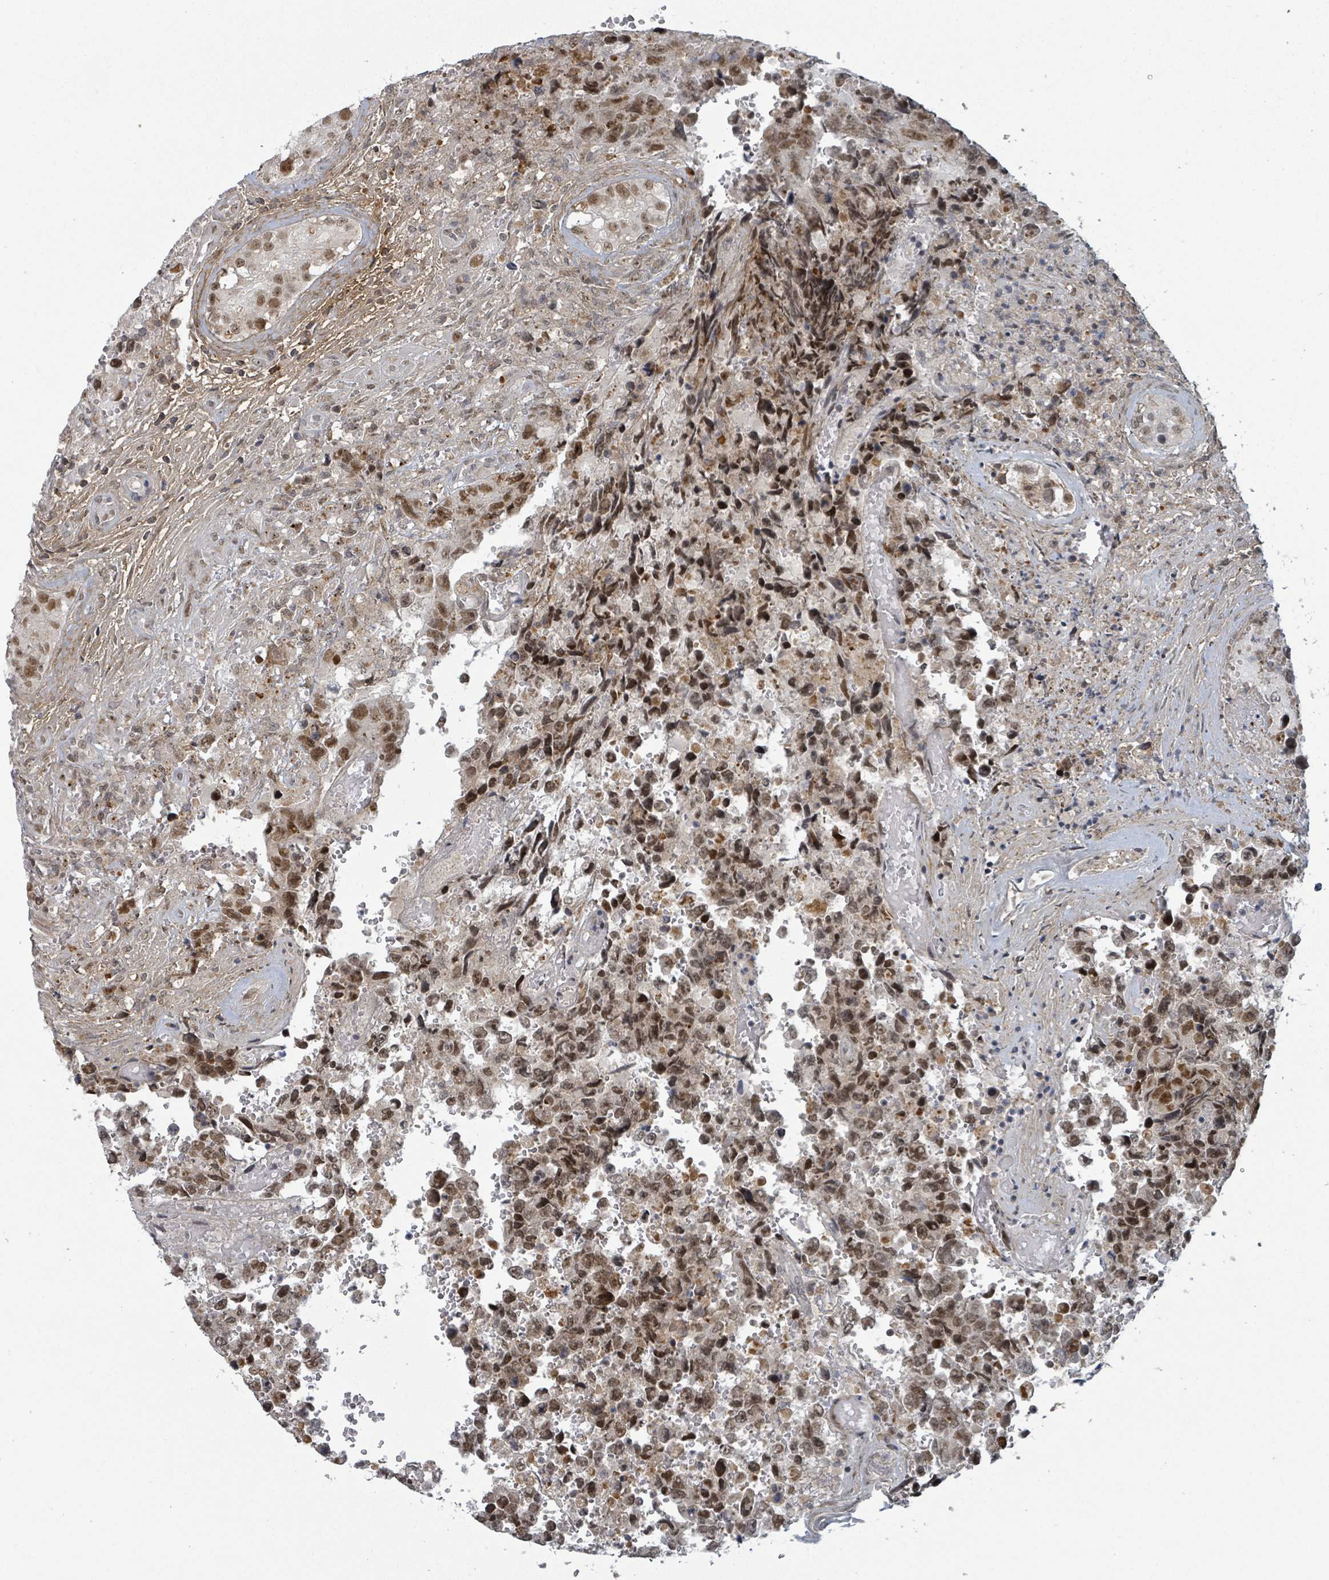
{"staining": {"intensity": "moderate", "quantity": ">75%", "location": "nuclear"}, "tissue": "testis cancer", "cell_type": "Tumor cells", "image_type": "cancer", "snomed": [{"axis": "morphology", "description": "Normal tissue, NOS"}, {"axis": "morphology", "description": "Carcinoma, Embryonal, NOS"}, {"axis": "topography", "description": "Testis"}, {"axis": "topography", "description": "Epididymis"}], "caption": "A micrograph of embryonal carcinoma (testis) stained for a protein shows moderate nuclear brown staining in tumor cells. (brown staining indicates protein expression, while blue staining denotes nuclei).", "gene": "GTF3C1", "patient": {"sex": "male", "age": 25}}